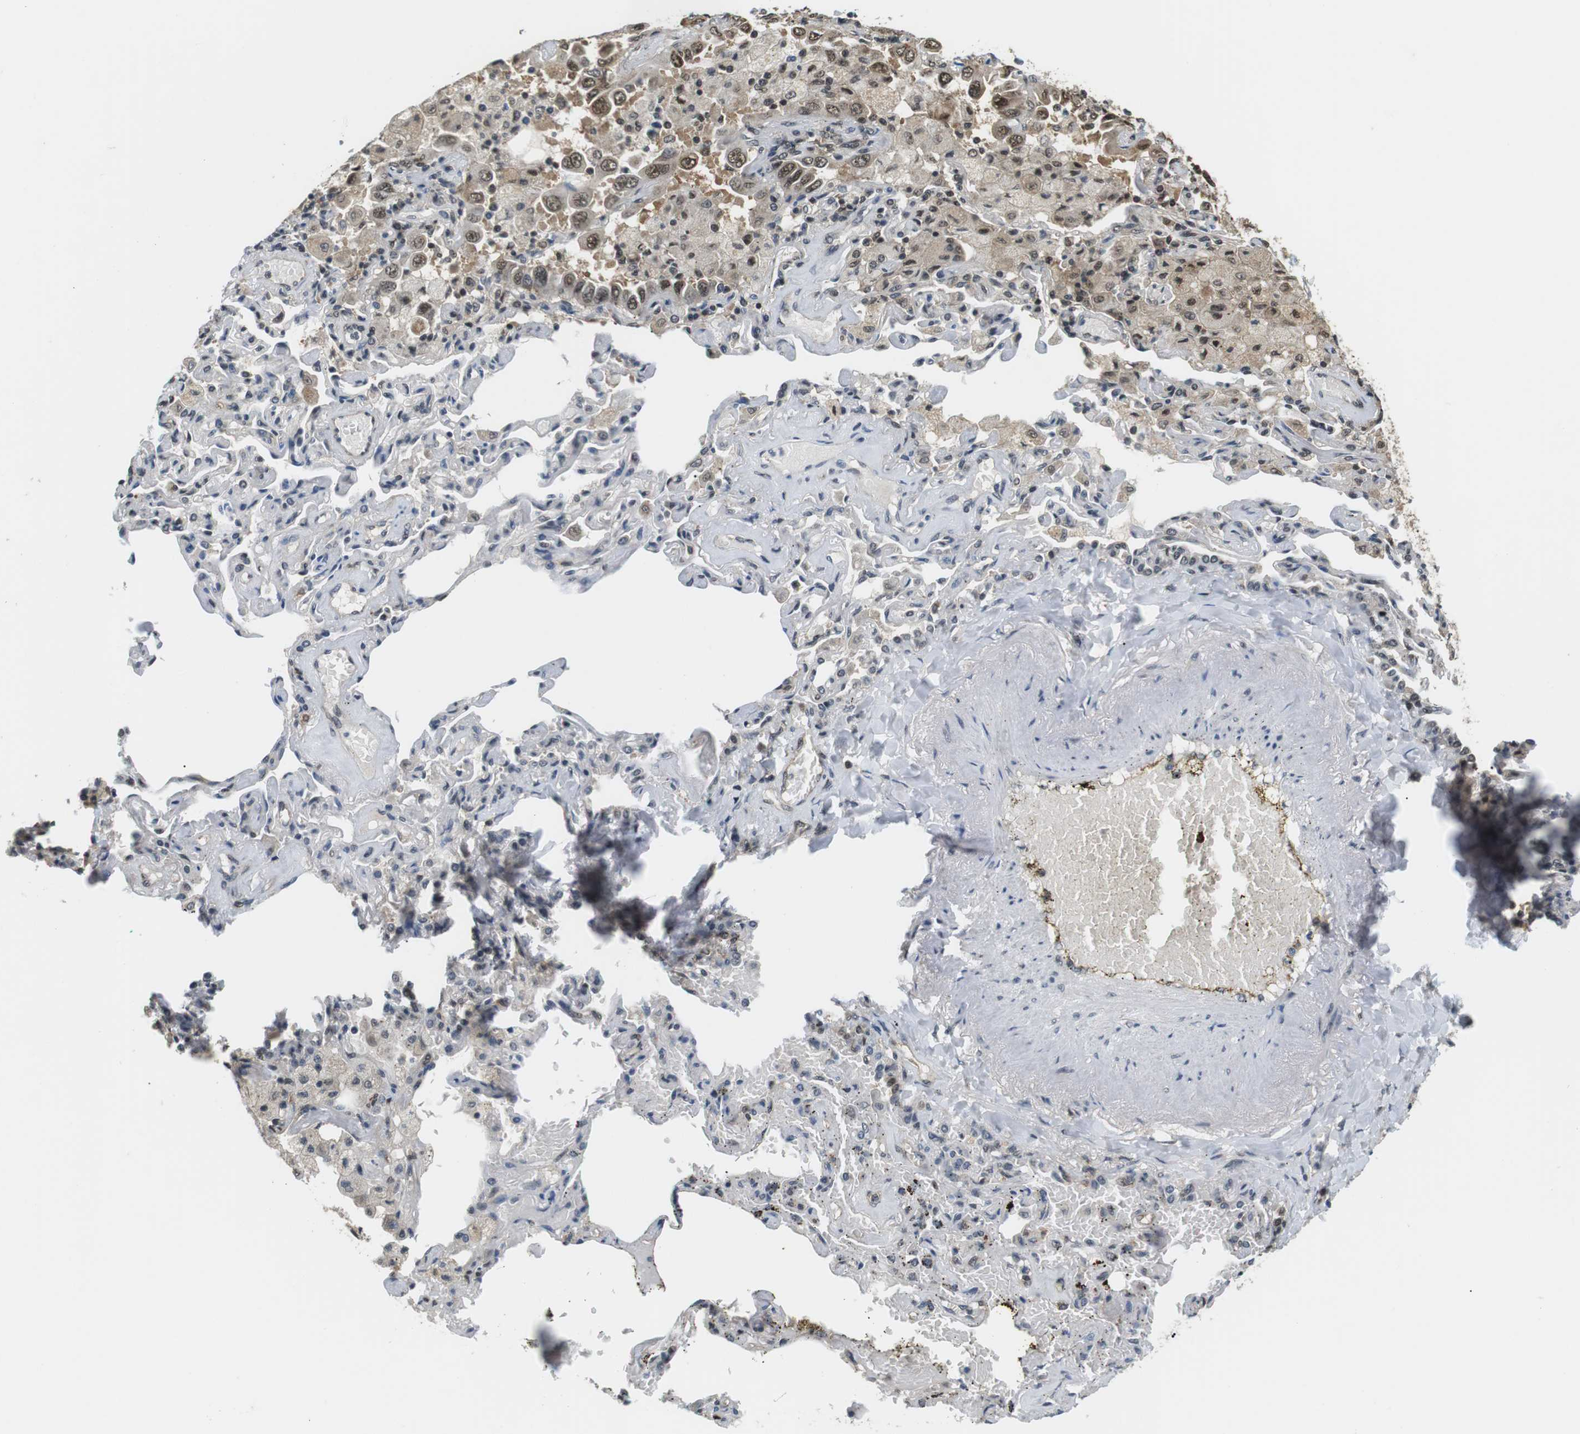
{"staining": {"intensity": "moderate", "quantity": ">75%", "location": "cytoplasmic/membranous,nuclear"}, "tissue": "lung cancer", "cell_type": "Tumor cells", "image_type": "cancer", "snomed": [{"axis": "morphology", "description": "Adenocarcinoma, NOS"}, {"axis": "topography", "description": "Lung"}], "caption": "Lung adenocarcinoma tissue demonstrates moderate cytoplasmic/membranous and nuclear staining in about >75% of tumor cells, visualized by immunohistochemistry. (brown staining indicates protein expression, while blue staining denotes nuclei).", "gene": "CSNK2B", "patient": {"sex": "male", "age": 64}}